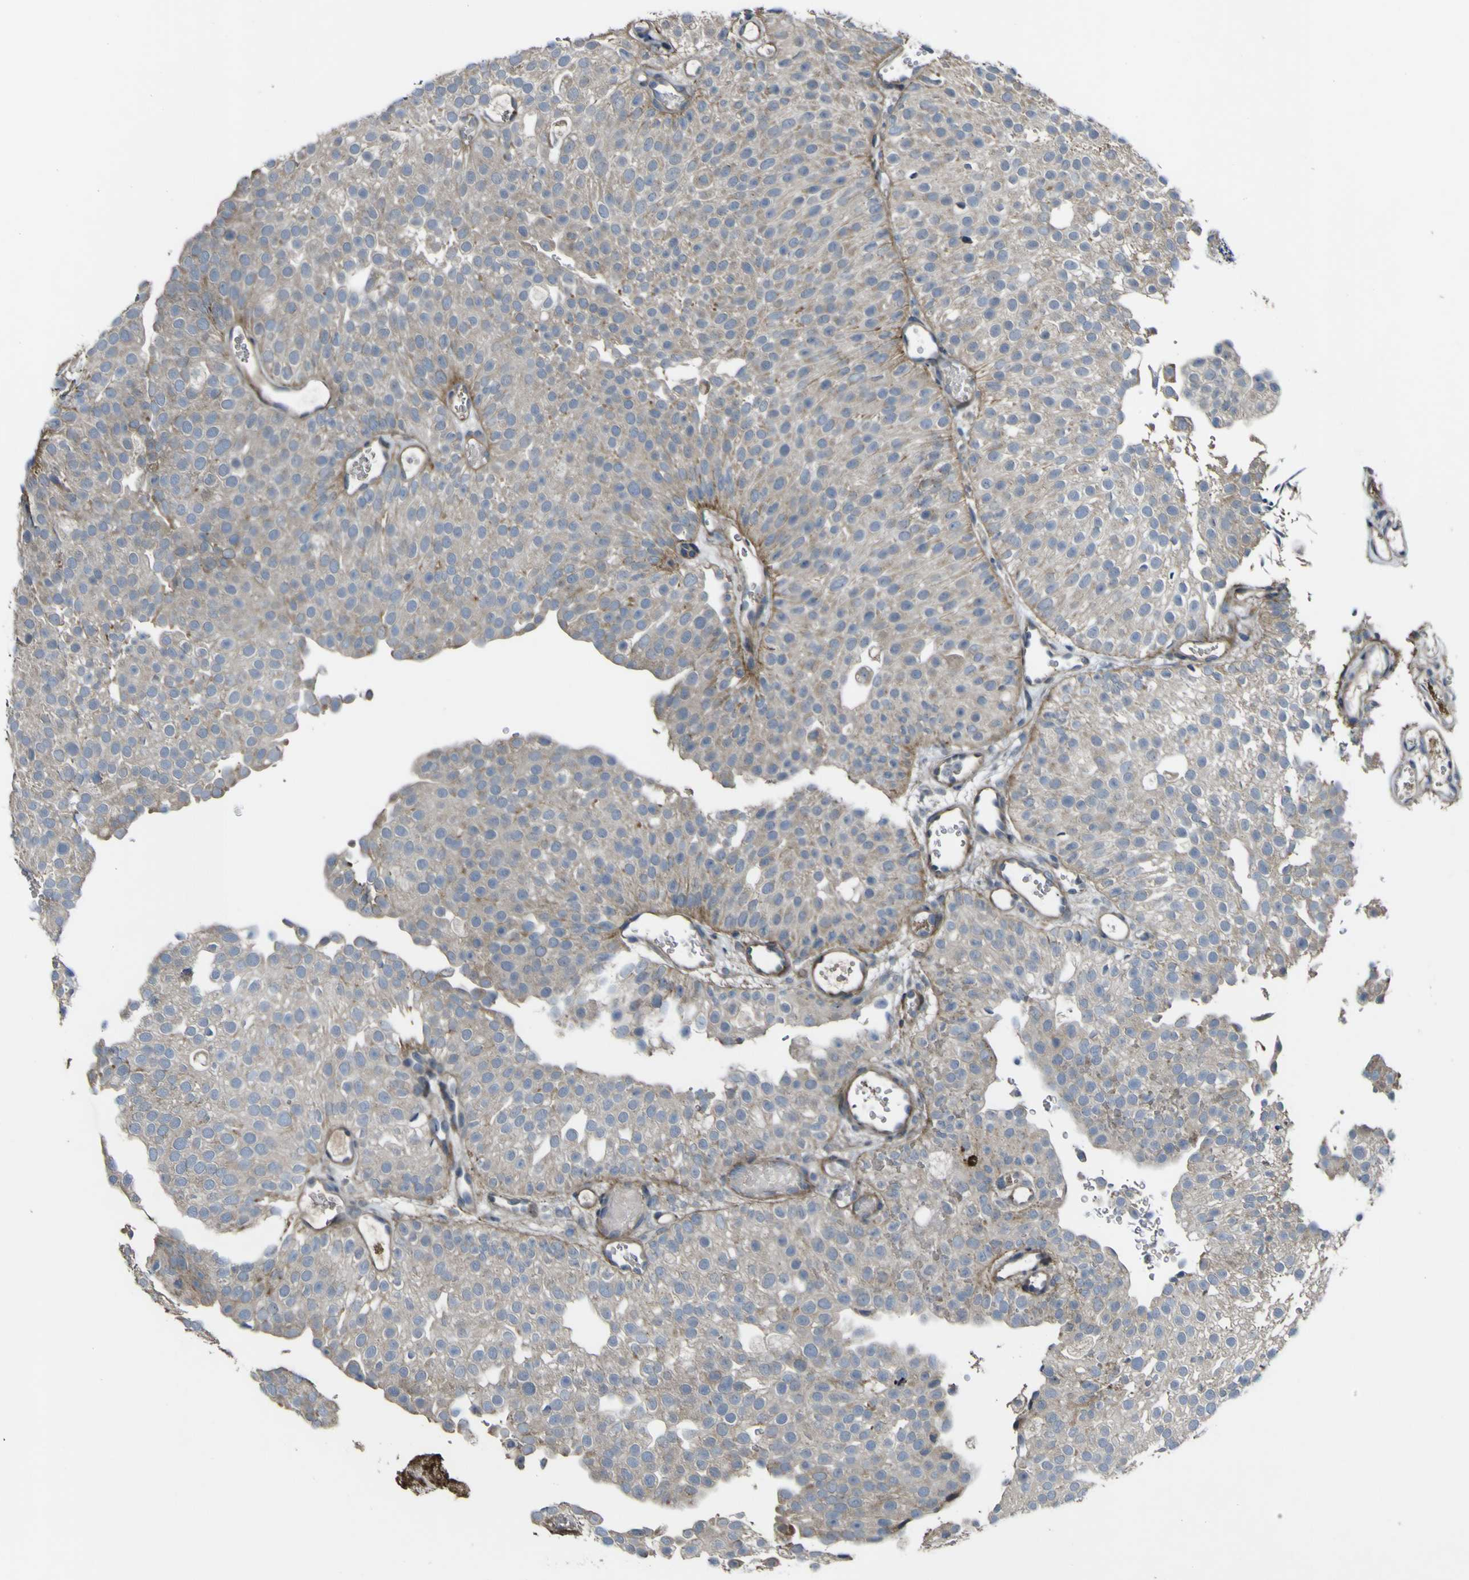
{"staining": {"intensity": "negative", "quantity": "none", "location": "none"}, "tissue": "urothelial cancer", "cell_type": "Tumor cells", "image_type": "cancer", "snomed": [{"axis": "morphology", "description": "Urothelial carcinoma, Low grade"}, {"axis": "topography", "description": "Urinary bladder"}], "caption": "Micrograph shows no protein staining in tumor cells of urothelial carcinoma (low-grade) tissue.", "gene": "GPLD1", "patient": {"sex": "male", "age": 78}}